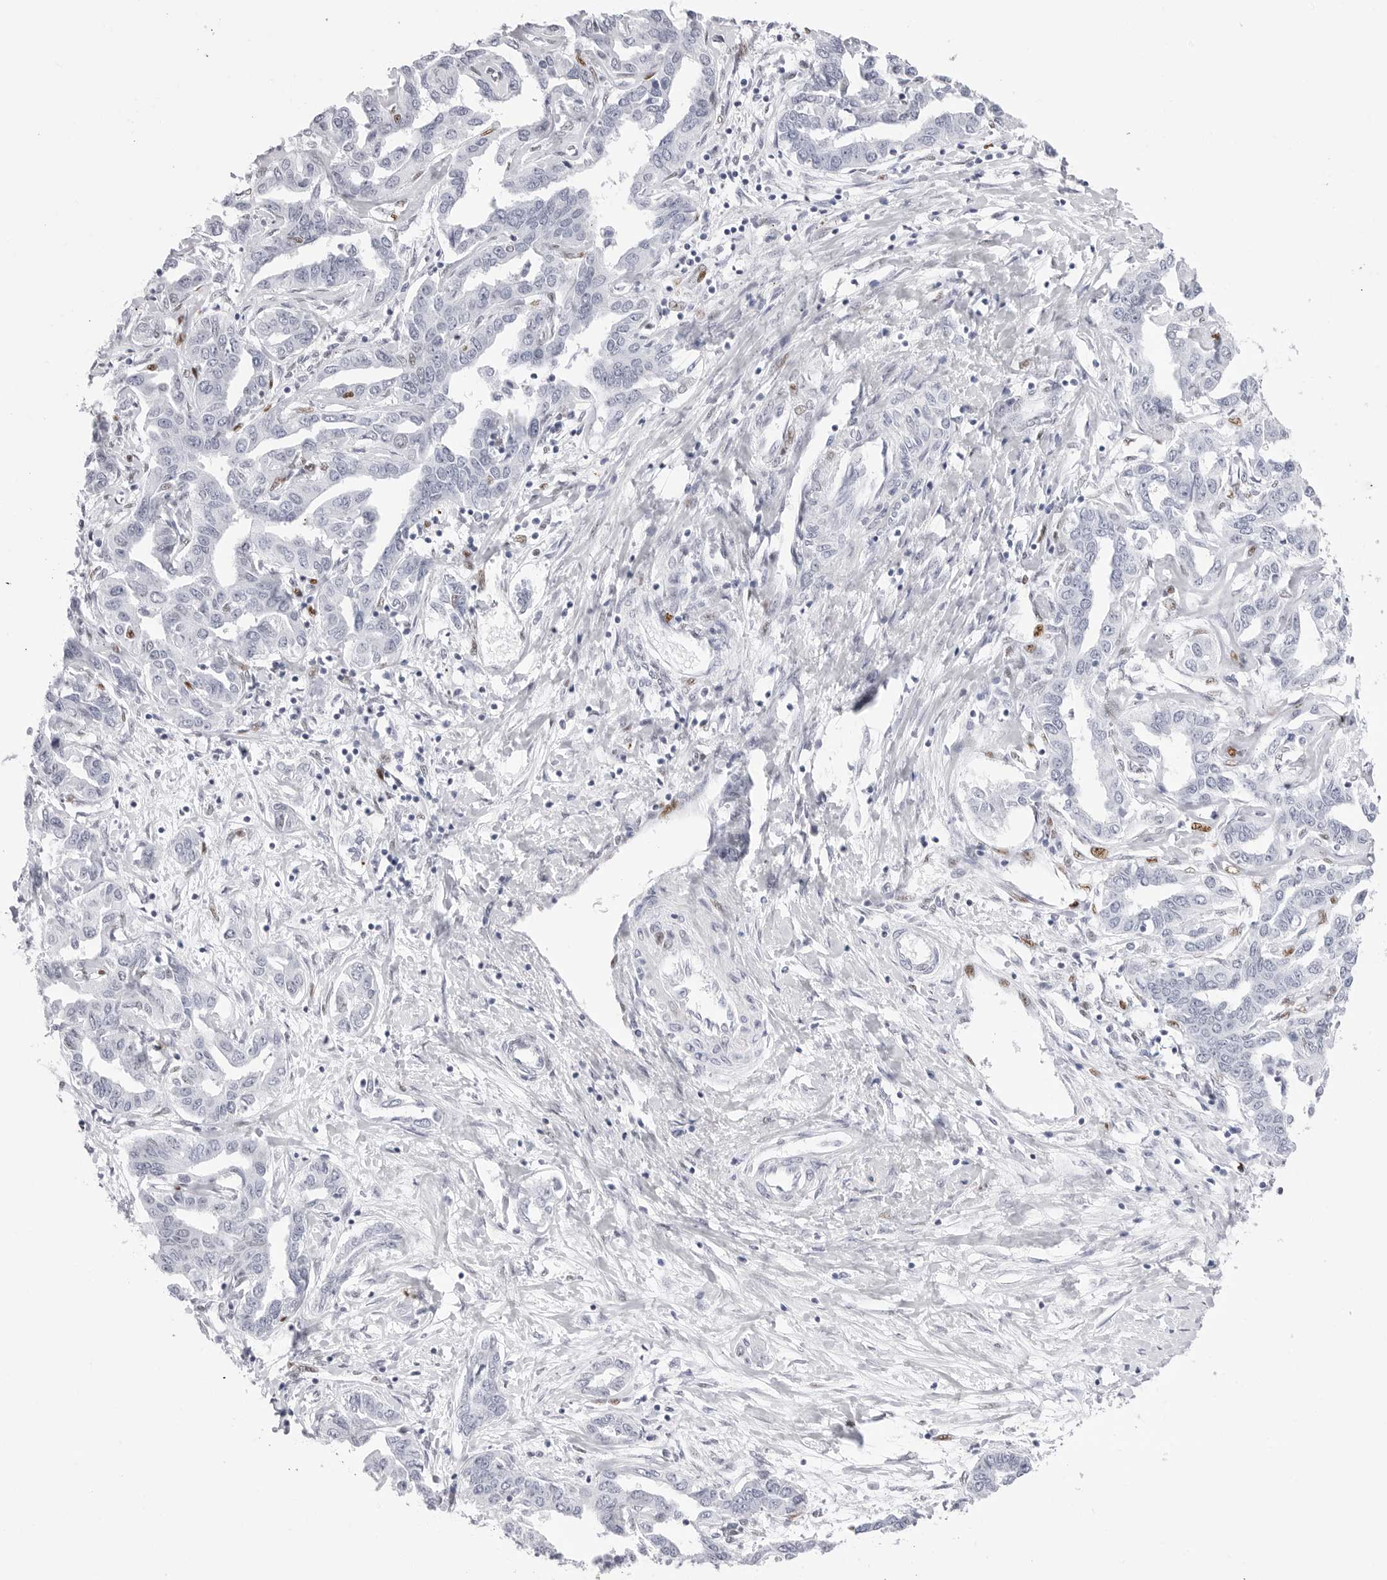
{"staining": {"intensity": "negative", "quantity": "none", "location": "none"}, "tissue": "liver cancer", "cell_type": "Tumor cells", "image_type": "cancer", "snomed": [{"axis": "morphology", "description": "Cholangiocarcinoma"}, {"axis": "topography", "description": "Liver"}], "caption": "Micrograph shows no protein positivity in tumor cells of liver cholangiocarcinoma tissue.", "gene": "NASP", "patient": {"sex": "male", "age": 59}}